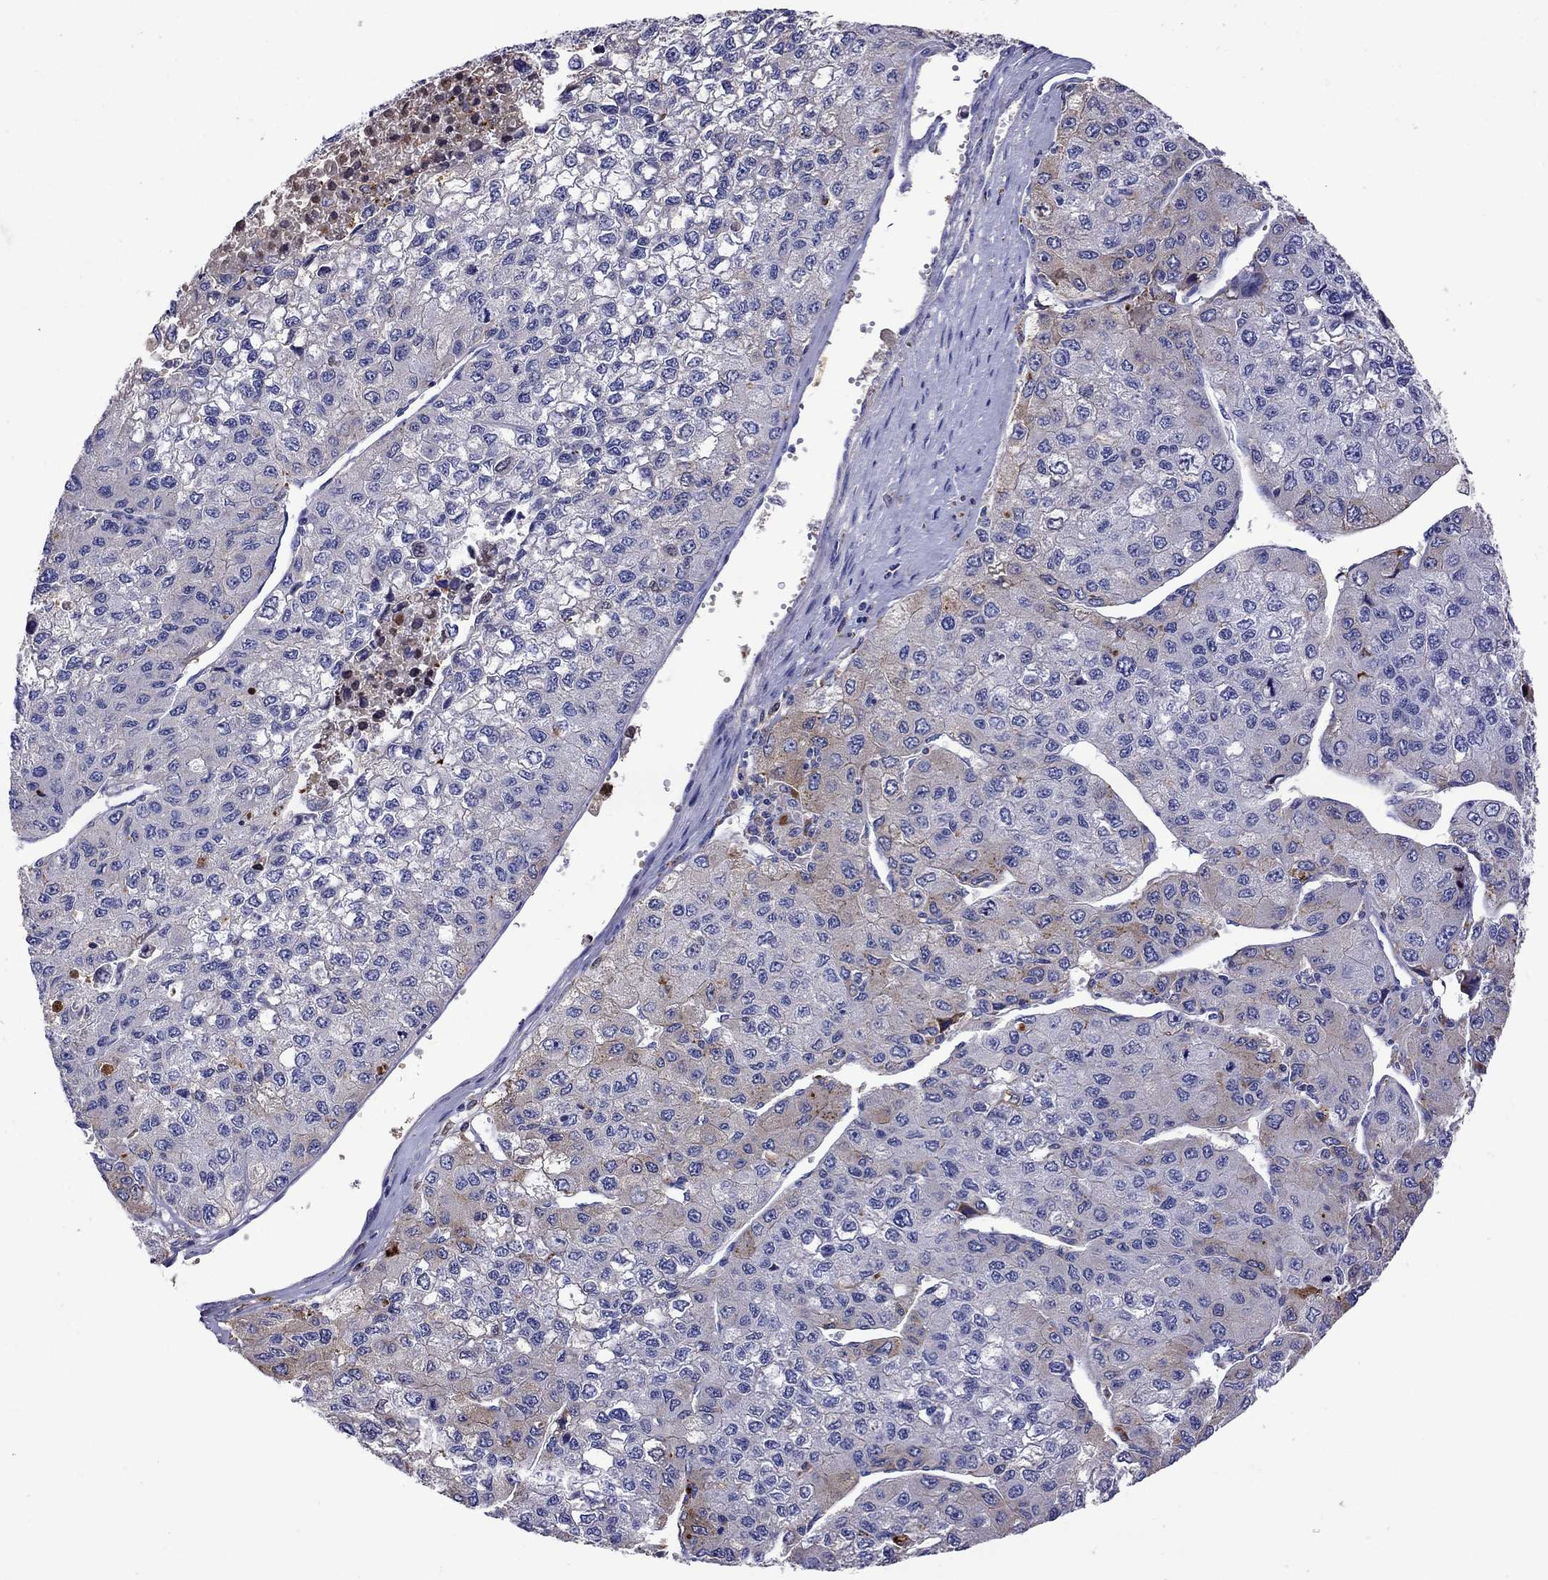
{"staining": {"intensity": "moderate", "quantity": "<25%", "location": "cytoplasmic/membranous"}, "tissue": "liver cancer", "cell_type": "Tumor cells", "image_type": "cancer", "snomed": [{"axis": "morphology", "description": "Carcinoma, Hepatocellular, NOS"}, {"axis": "topography", "description": "Liver"}], "caption": "DAB immunohistochemical staining of human hepatocellular carcinoma (liver) reveals moderate cytoplasmic/membranous protein staining in approximately <25% of tumor cells.", "gene": "SERPINA3", "patient": {"sex": "female", "age": 66}}